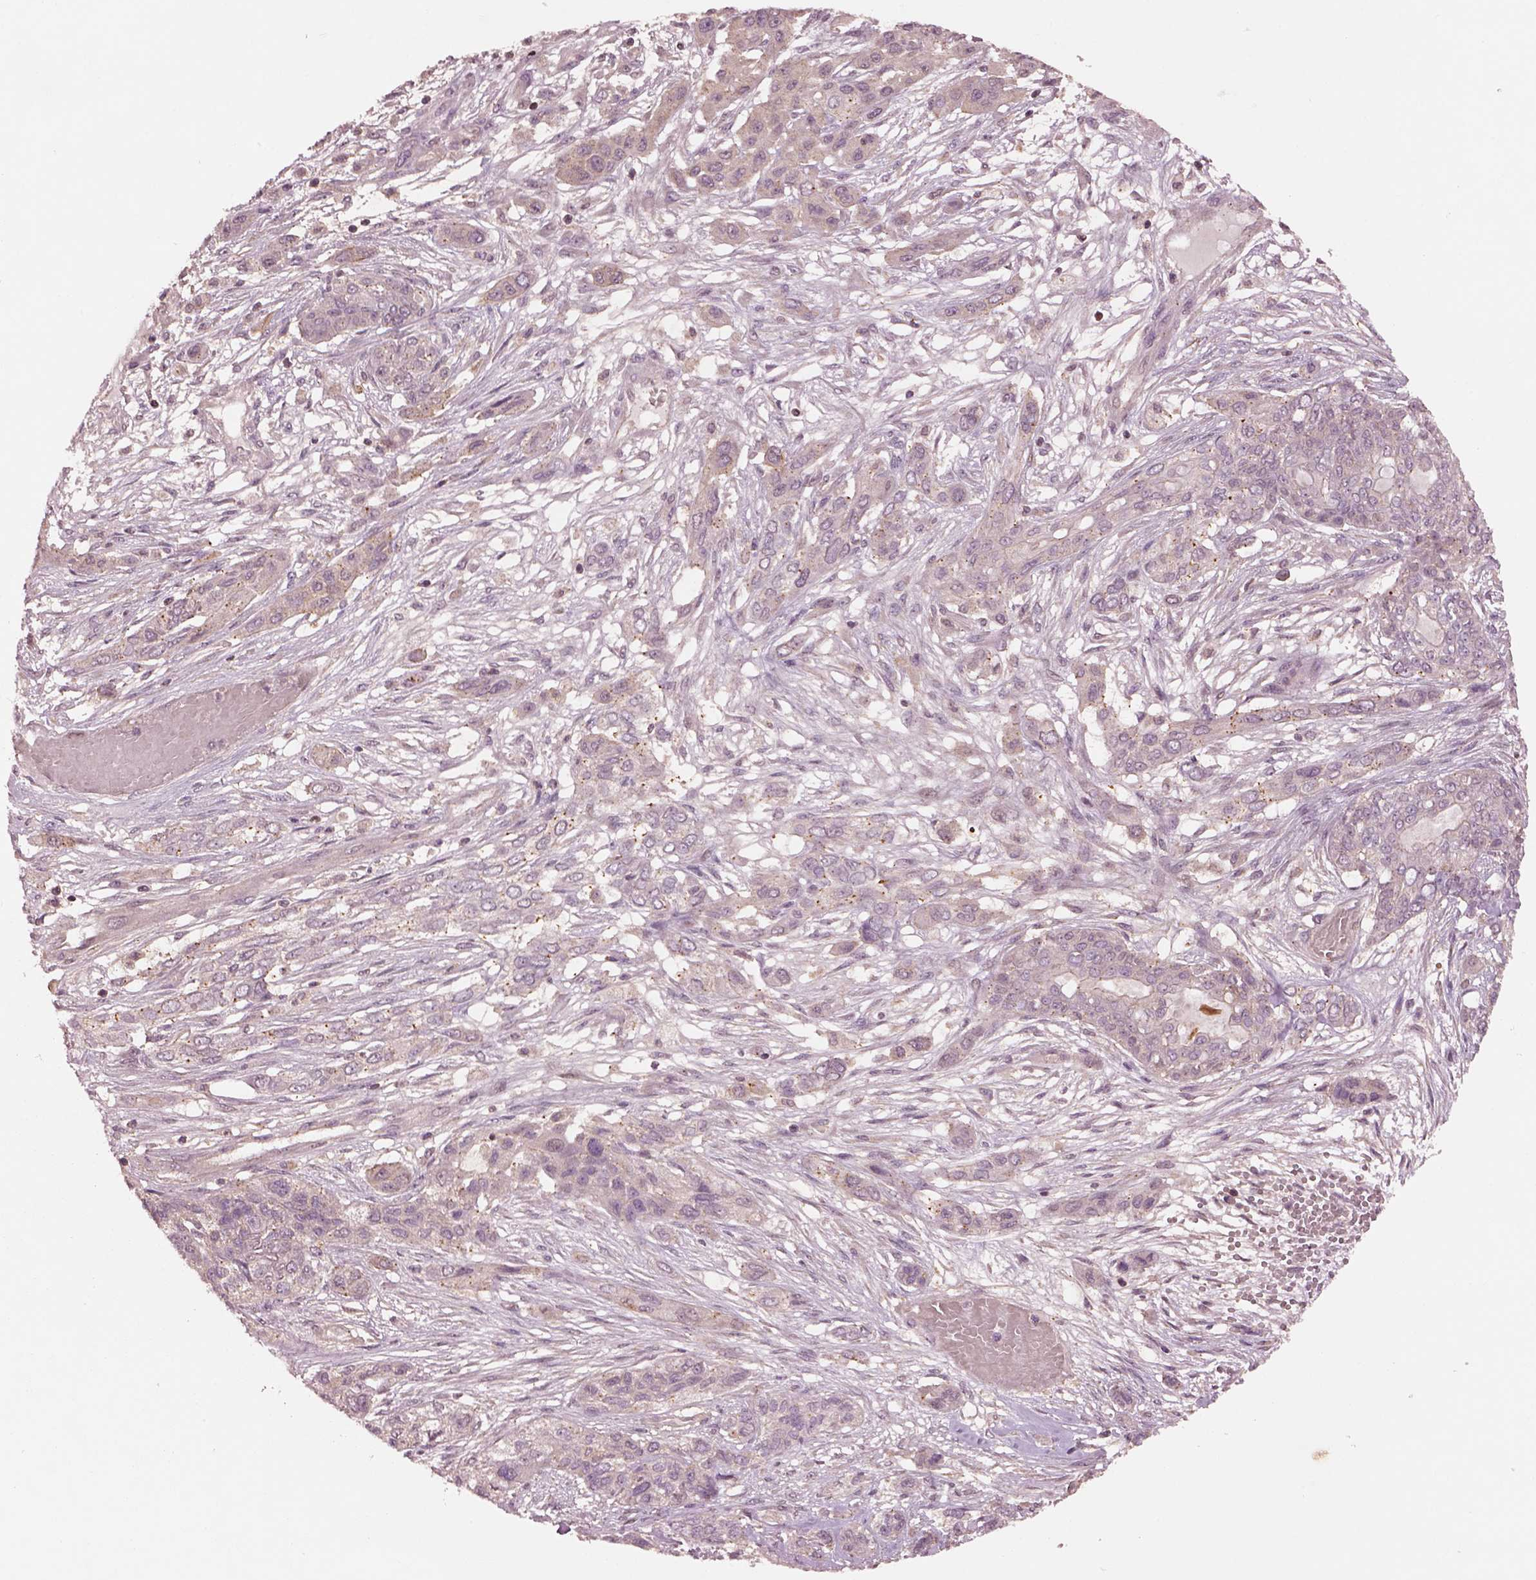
{"staining": {"intensity": "negative", "quantity": "none", "location": "none"}, "tissue": "lung cancer", "cell_type": "Tumor cells", "image_type": "cancer", "snomed": [{"axis": "morphology", "description": "Squamous cell carcinoma, NOS"}, {"axis": "topography", "description": "Lung"}], "caption": "Lung squamous cell carcinoma was stained to show a protein in brown. There is no significant expression in tumor cells.", "gene": "MTHFS", "patient": {"sex": "female", "age": 70}}